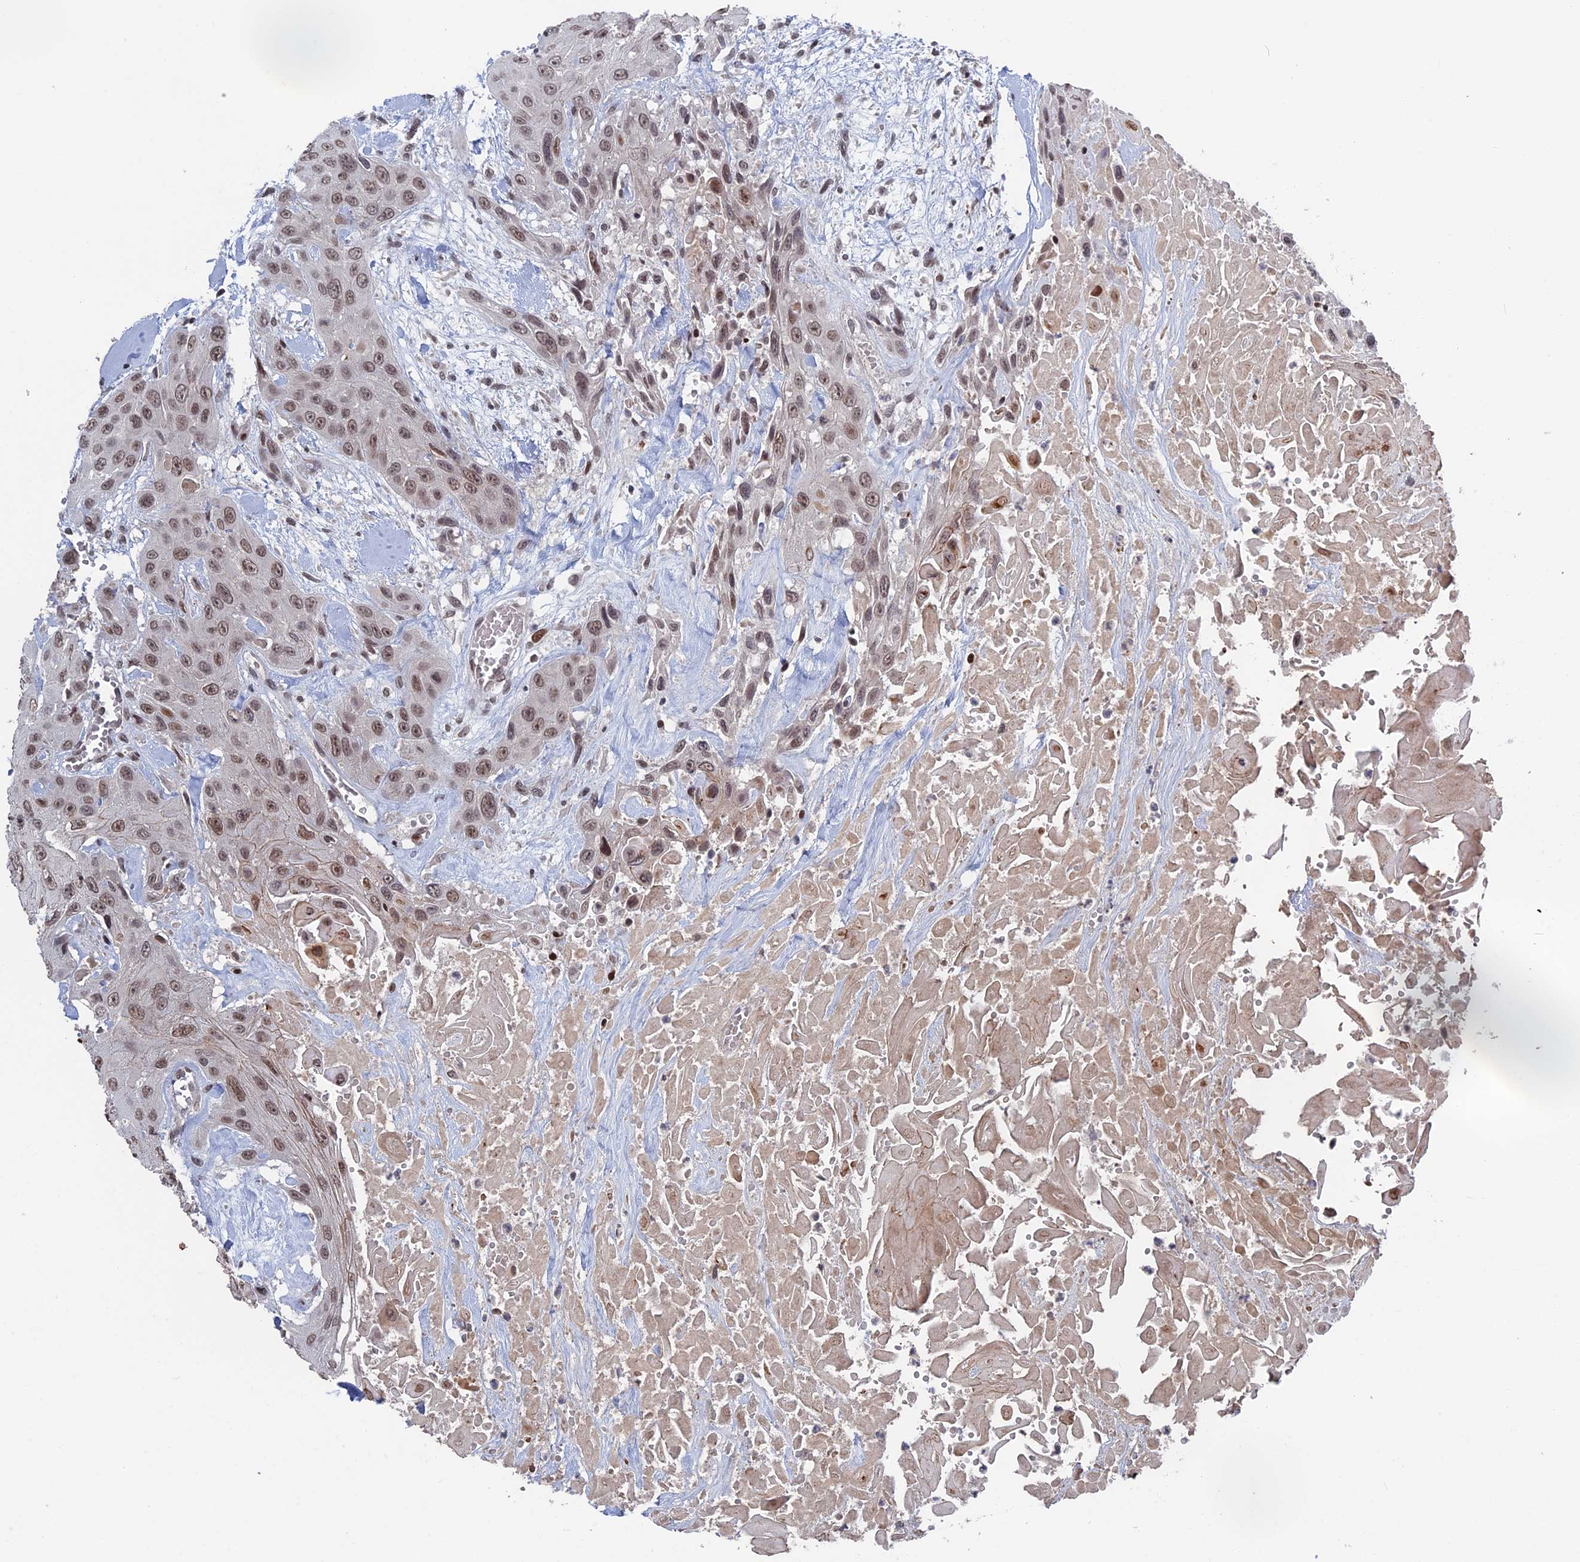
{"staining": {"intensity": "moderate", "quantity": ">75%", "location": "nuclear"}, "tissue": "head and neck cancer", "cell_type": "Tumor cells", "image_type": "cancer", "snomed": [{"axis": "morphology", "description": "Squamous cell carcinoma, NOS"}, {"axis": "topography", "description": "Head-Neck"}], "caption": "Immunohistochemistry photomicrograph of neoplastic tissue: head and neck cancer (squamous cell carcinoma) stained using immunohistochemistry reveals medium levels of moderate protein expression localized specifically in the nuclear of tumor cells, appearing as a nuclear brown color.", "gene": "NR2C2AP", "patient": {"sex": "male", "age": 81}}